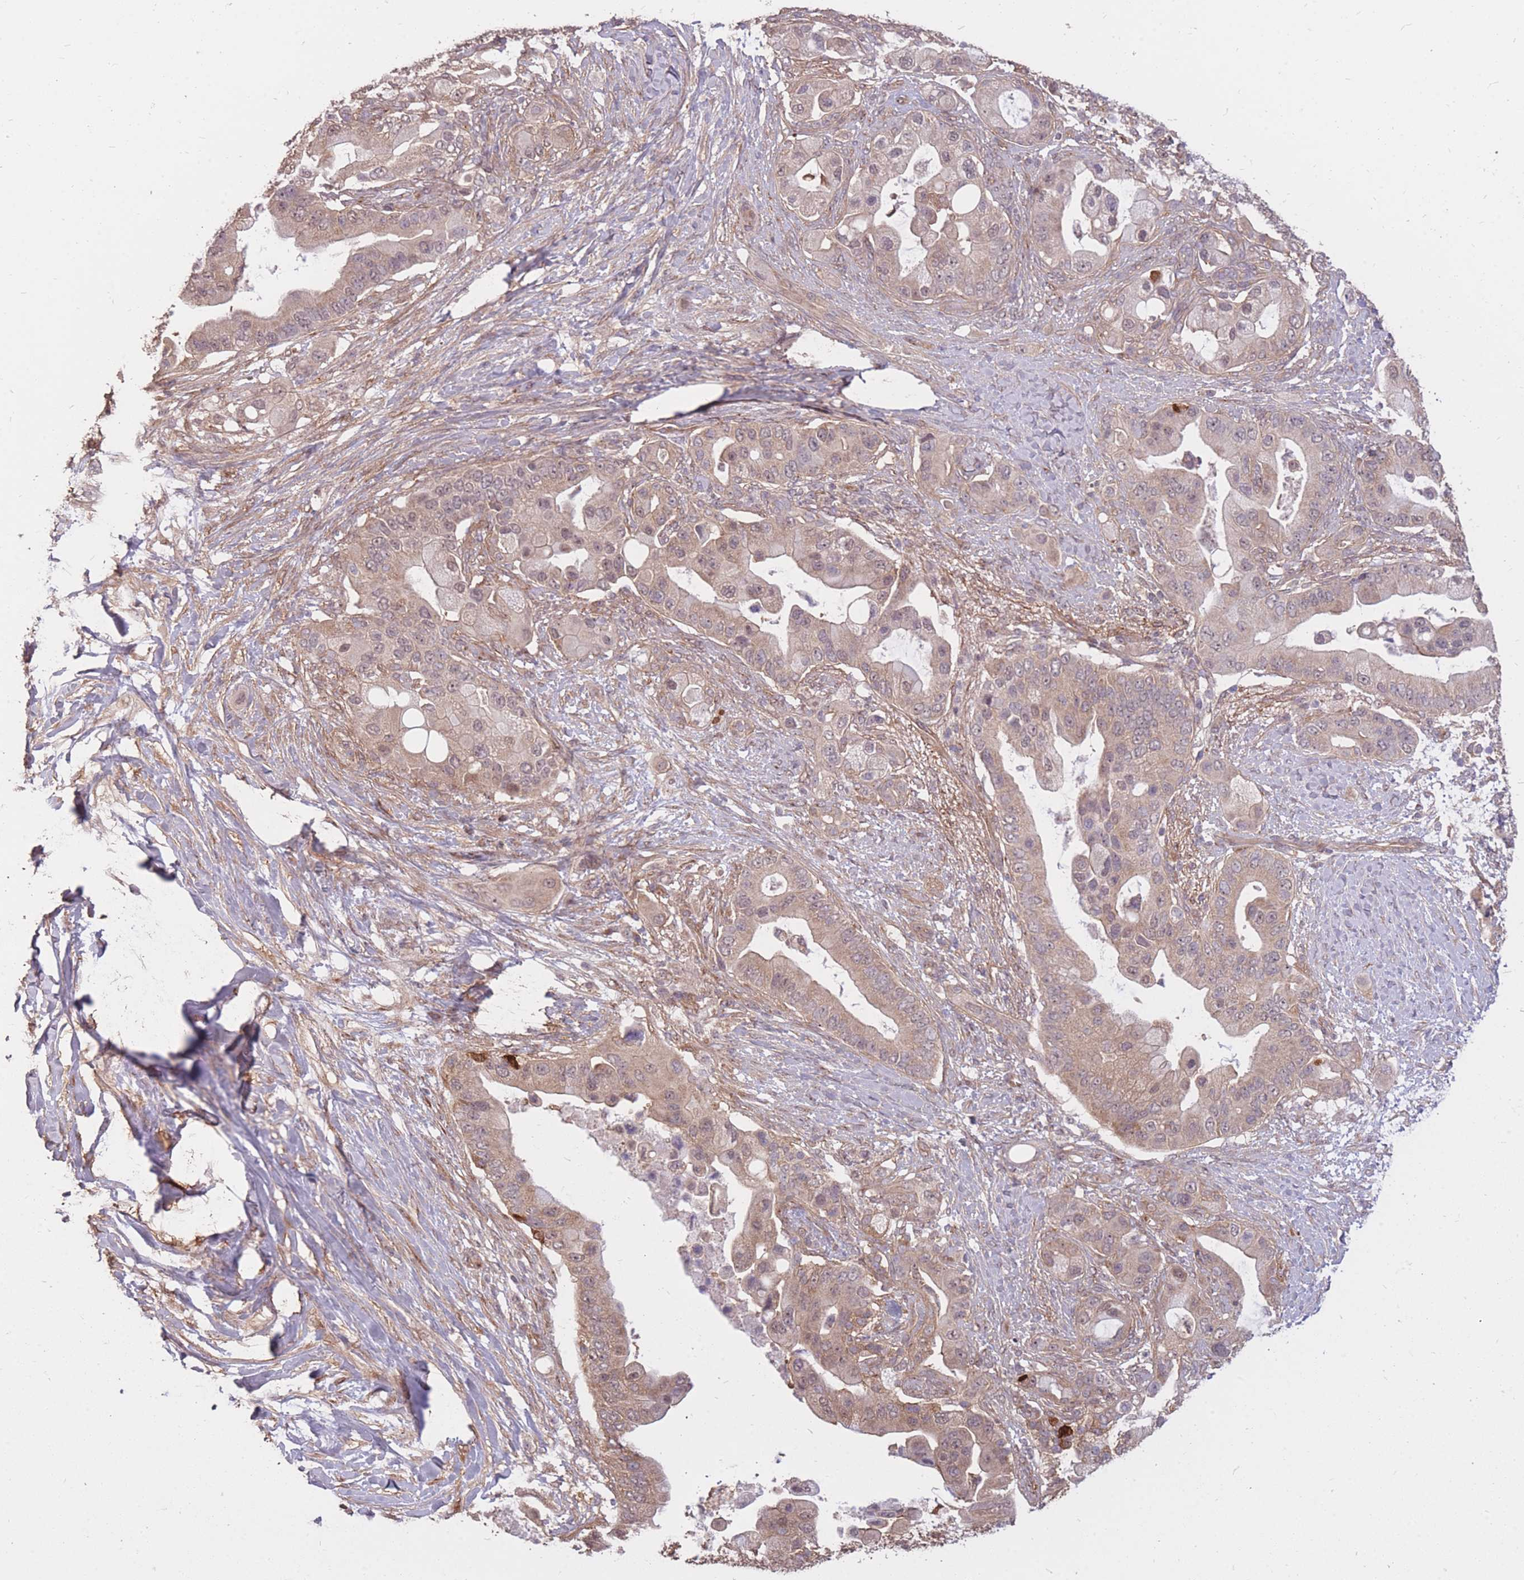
{"staining": {"intensity": "weak", "quantity": ">75%", "location": "cytoplasmic/membranous"}, "tissue": "pancreatic cancer", "cell_type": "Tumor cells", "image_type": "cancer", "snomed": [{"axis": "morphology", "description": "Adenocarcinoma, NOS"}, {"axis": "topography", "description": "Pancreas"}], "caption": "Pancreatic cancer stained with DAB (3,3'-diaminobenzidine) immunohistochemistry exhibits low levels of weak cytoplasmic/membranous staining in approximately >75% of tumor cells.", "gene": "DYNC1LI2", "patient": {"sex": "male", "age": 57}}